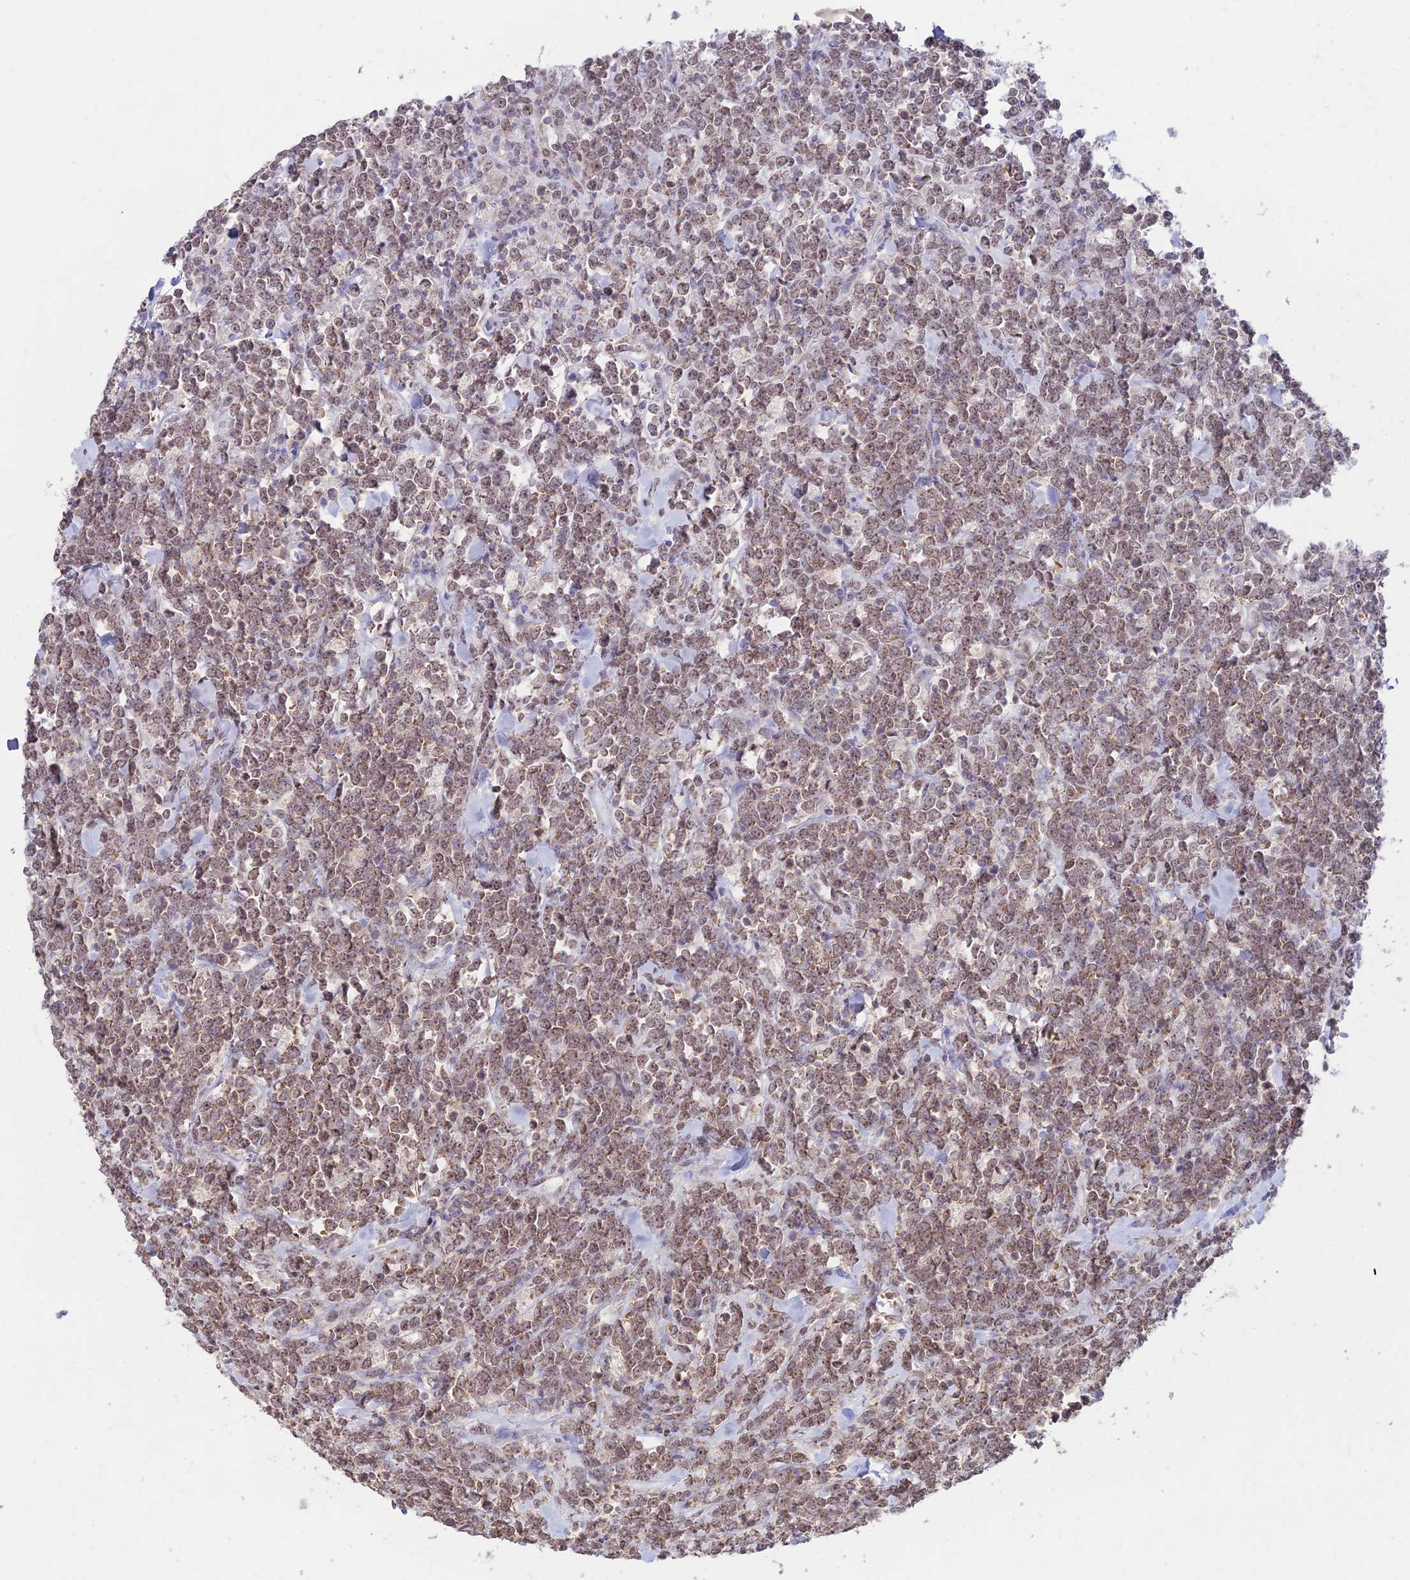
{"staining": {"intensity": "weak", "quantity": "25%-75%", "location": "nuclear"}, "tissue": "lymphoma", "cell_type": "Tumor cells", "image_type": "cancer", "snomed": [{"axis": "morphology", "description": "Malignant lymphoma, non-Hodgkin's type, High grade"}, {"axis": "topography", "description": "Small intestine"}], "caption": "A brown stain highlights weak nuclear staining of a protein in human high-grade malignant lymphoma, non-Hodgkin's type tumor cells. (brown staining indicates protein expression, while blue staining denotes nuclei).", "gene": "POLR1G", "patient": {"sex": "male", "age": 8}}